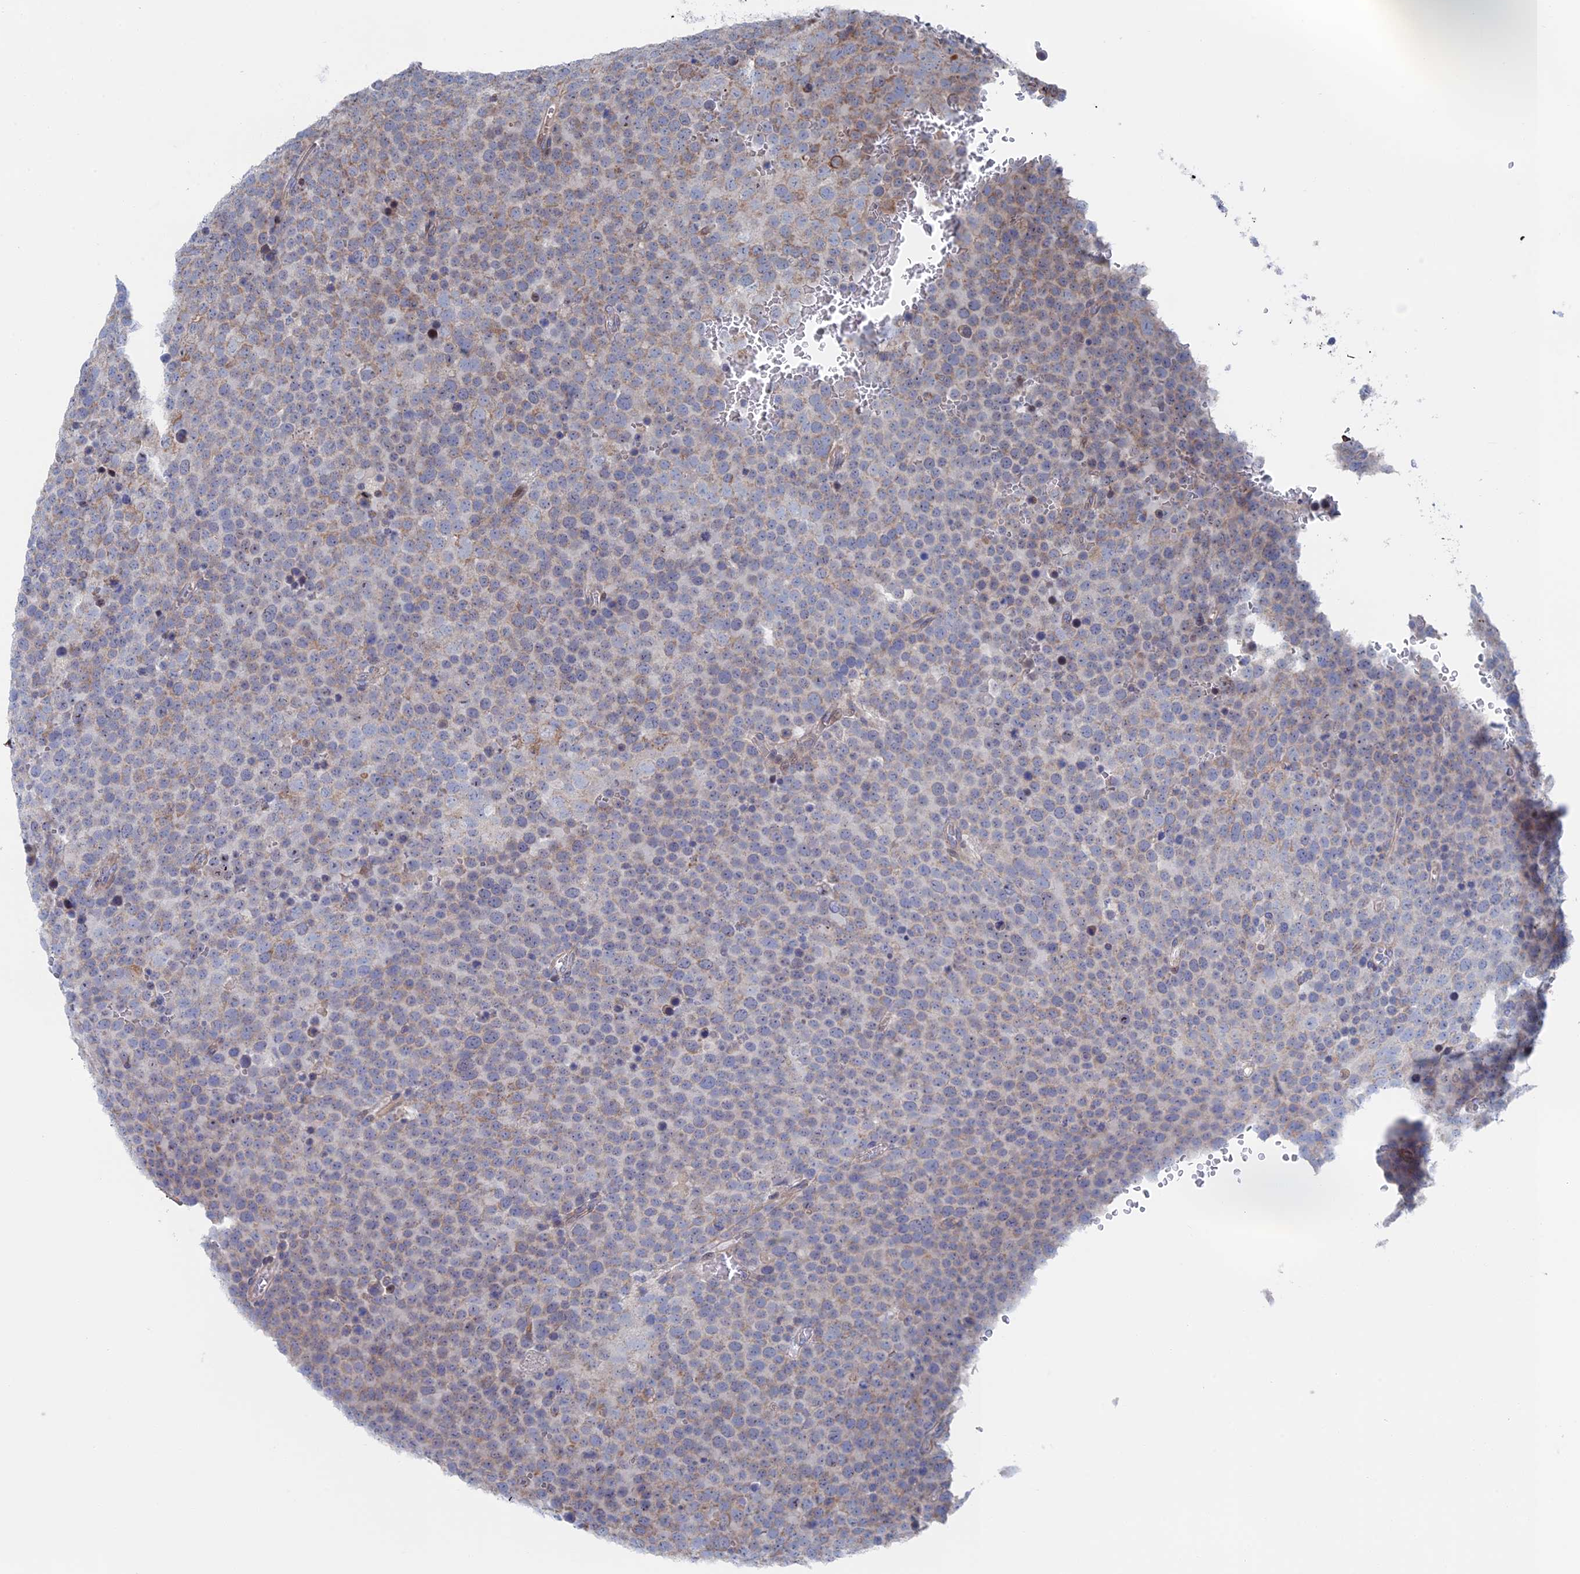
{"staining": {"intensity": "weak", "quantity": "25%-75%", "location": "cytoplasmic/membranous"}, "tissue": "testis cancer", "cell_type": "Tumor cells", "image_type": "cancer", "snomed": [{"axis": "morphology", "description": "Seminoma, NOS"}, {"axis": "topography", "description": "Testis"}], "caption": "Weak cytoplasmic/membranous protein expression is identified in about 25%-75% of tumor cells in testis seminoma.", "gene": "IL7", "patient": {"sex": "male", "age": 71}}